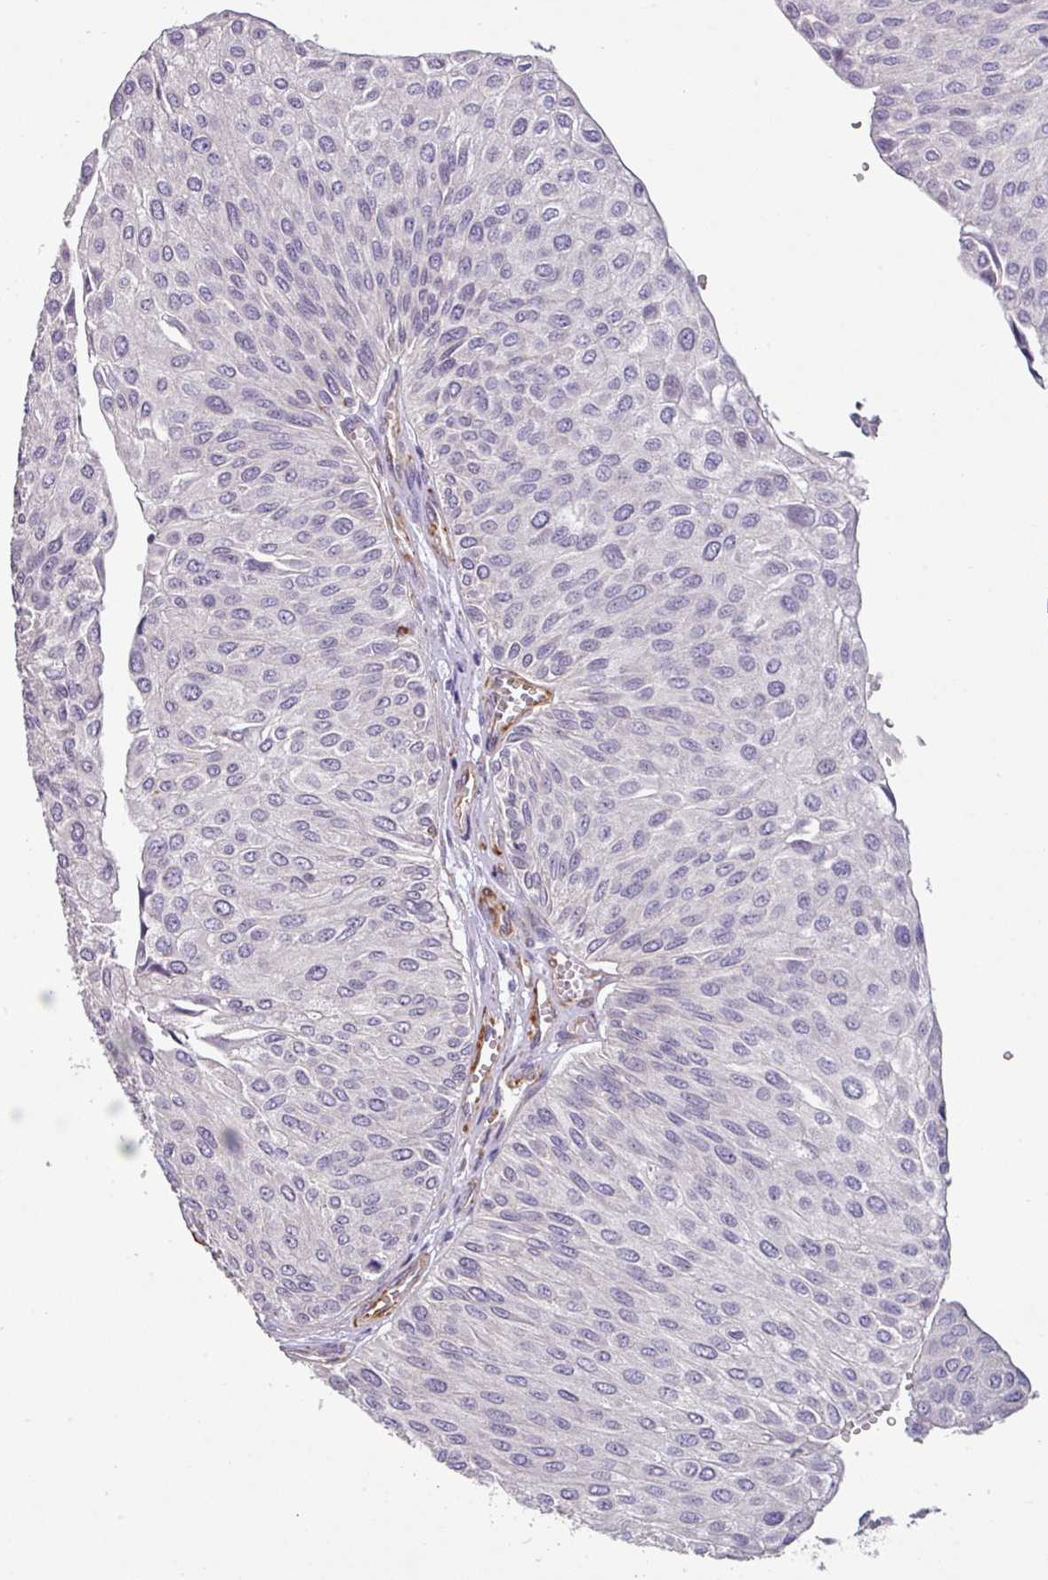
{"staining": {"intensity": "negative", "quantity": "none", "location": "none"}, "tissue": "urothelial cancer", "cell_type": "Tumor cells", "image_type": "cancer", "snomed": [{"axis": "morphology", "description": "Urothelial carcinoma, NOS"}, {"axis": "topography", "description": "Urinary bladder"}], "caption": "This photomicrograph is of transitional cell carcinoma stained with immunohistochemistry to label a protein in brown with the nuclei are counter-stained blue. There is no positivity in tumor cells.", "gene": "ZNF280C", "patient": {"sex": "male", "age": 67}}